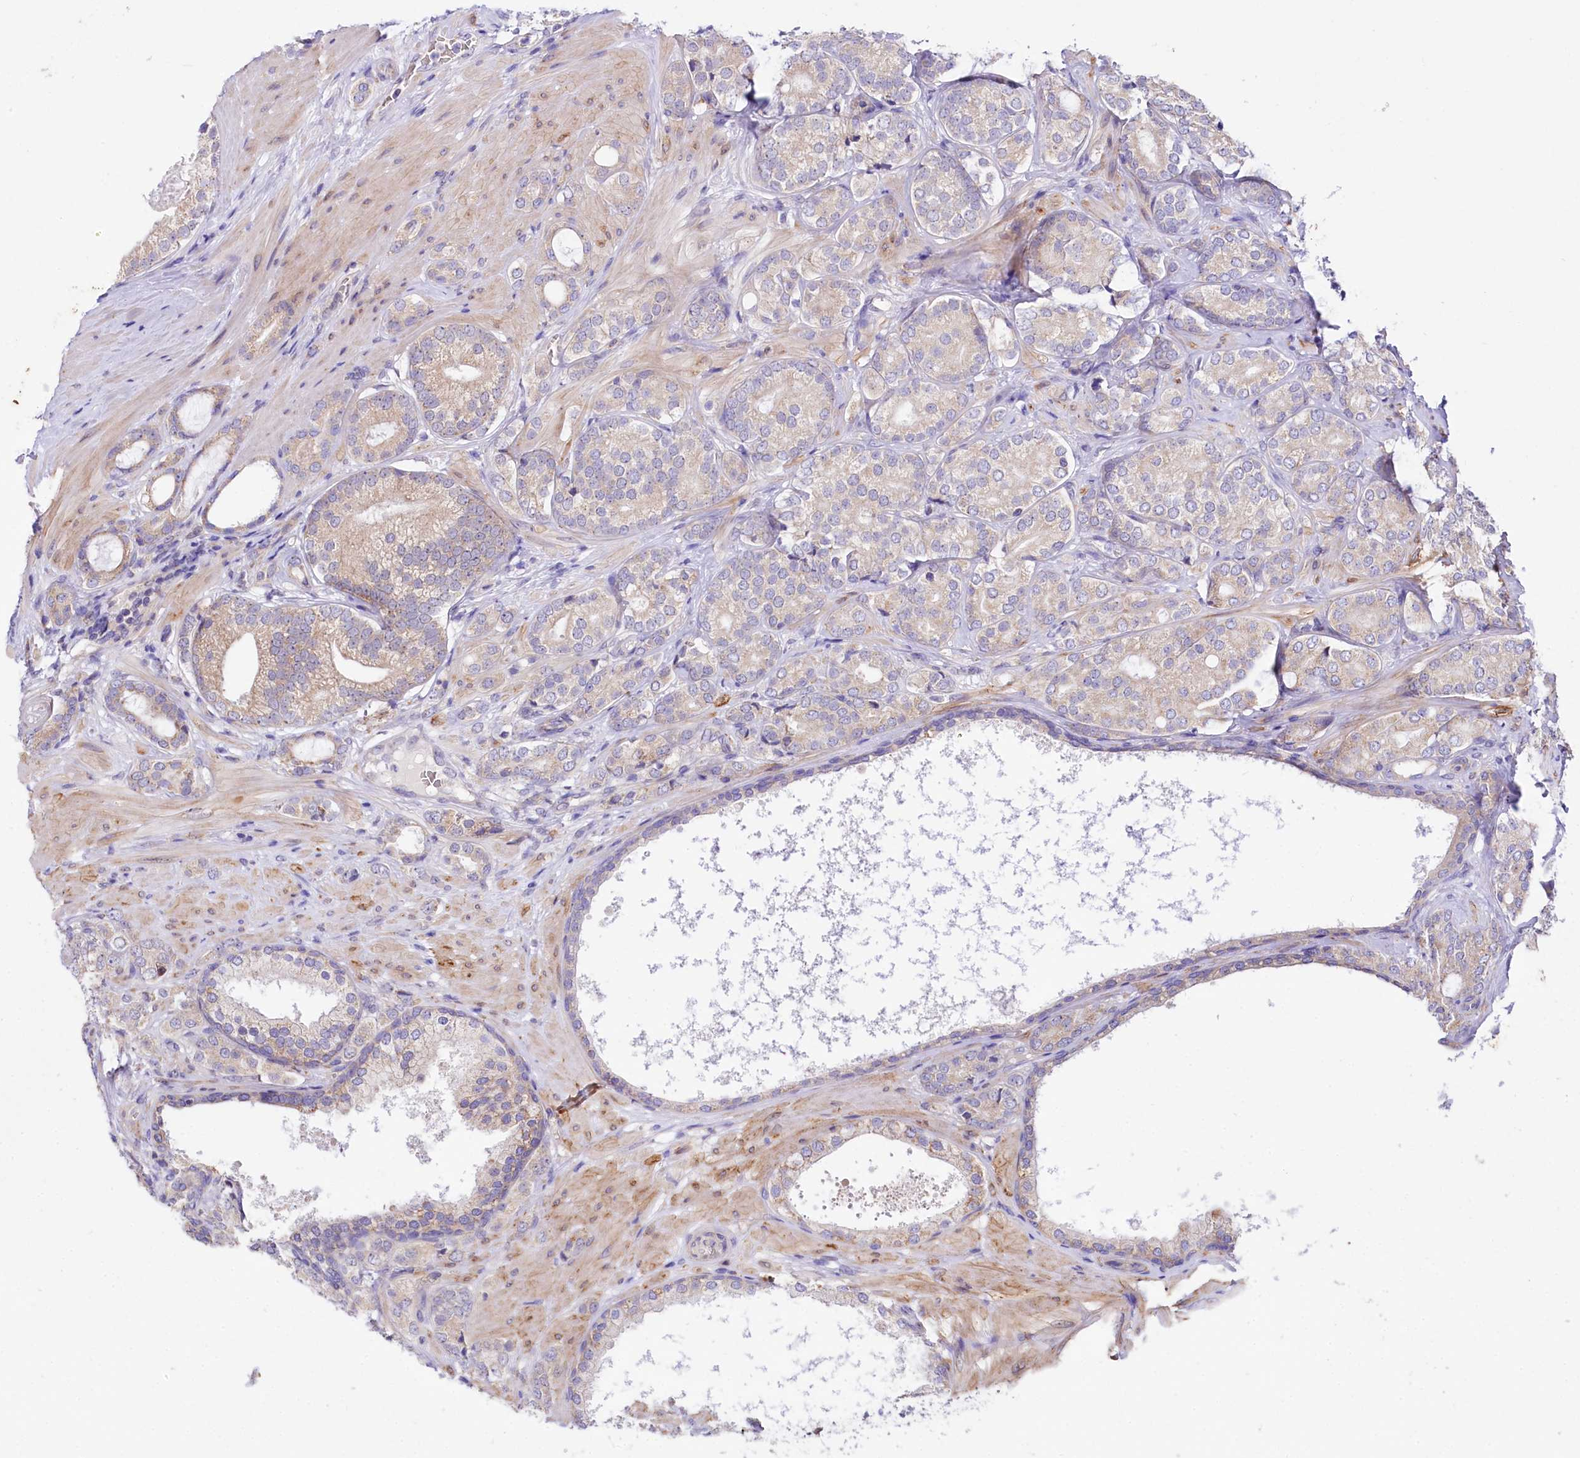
{"staining": {"intensity": "weak", "quantity": "<25%", "location": "cytoplasmic/membranous"}, "tissue": "prostate cancer", "cell_type": "Tumor cells", "image_type": "cancer", "snomed": [{"axis": "morphology", "description": "Adenocarcinoma, High grade"}, {"axis": "topography", "description": "Prostate"}], "caption": "This is a photomicrograph of immunohistochemistry (IHC) staining of high-grade adenocarcinoma (prostate), which shows no expression in tumor cells.", "gene": "CEP295", "patient": {"sex": "male", "age": 60}}